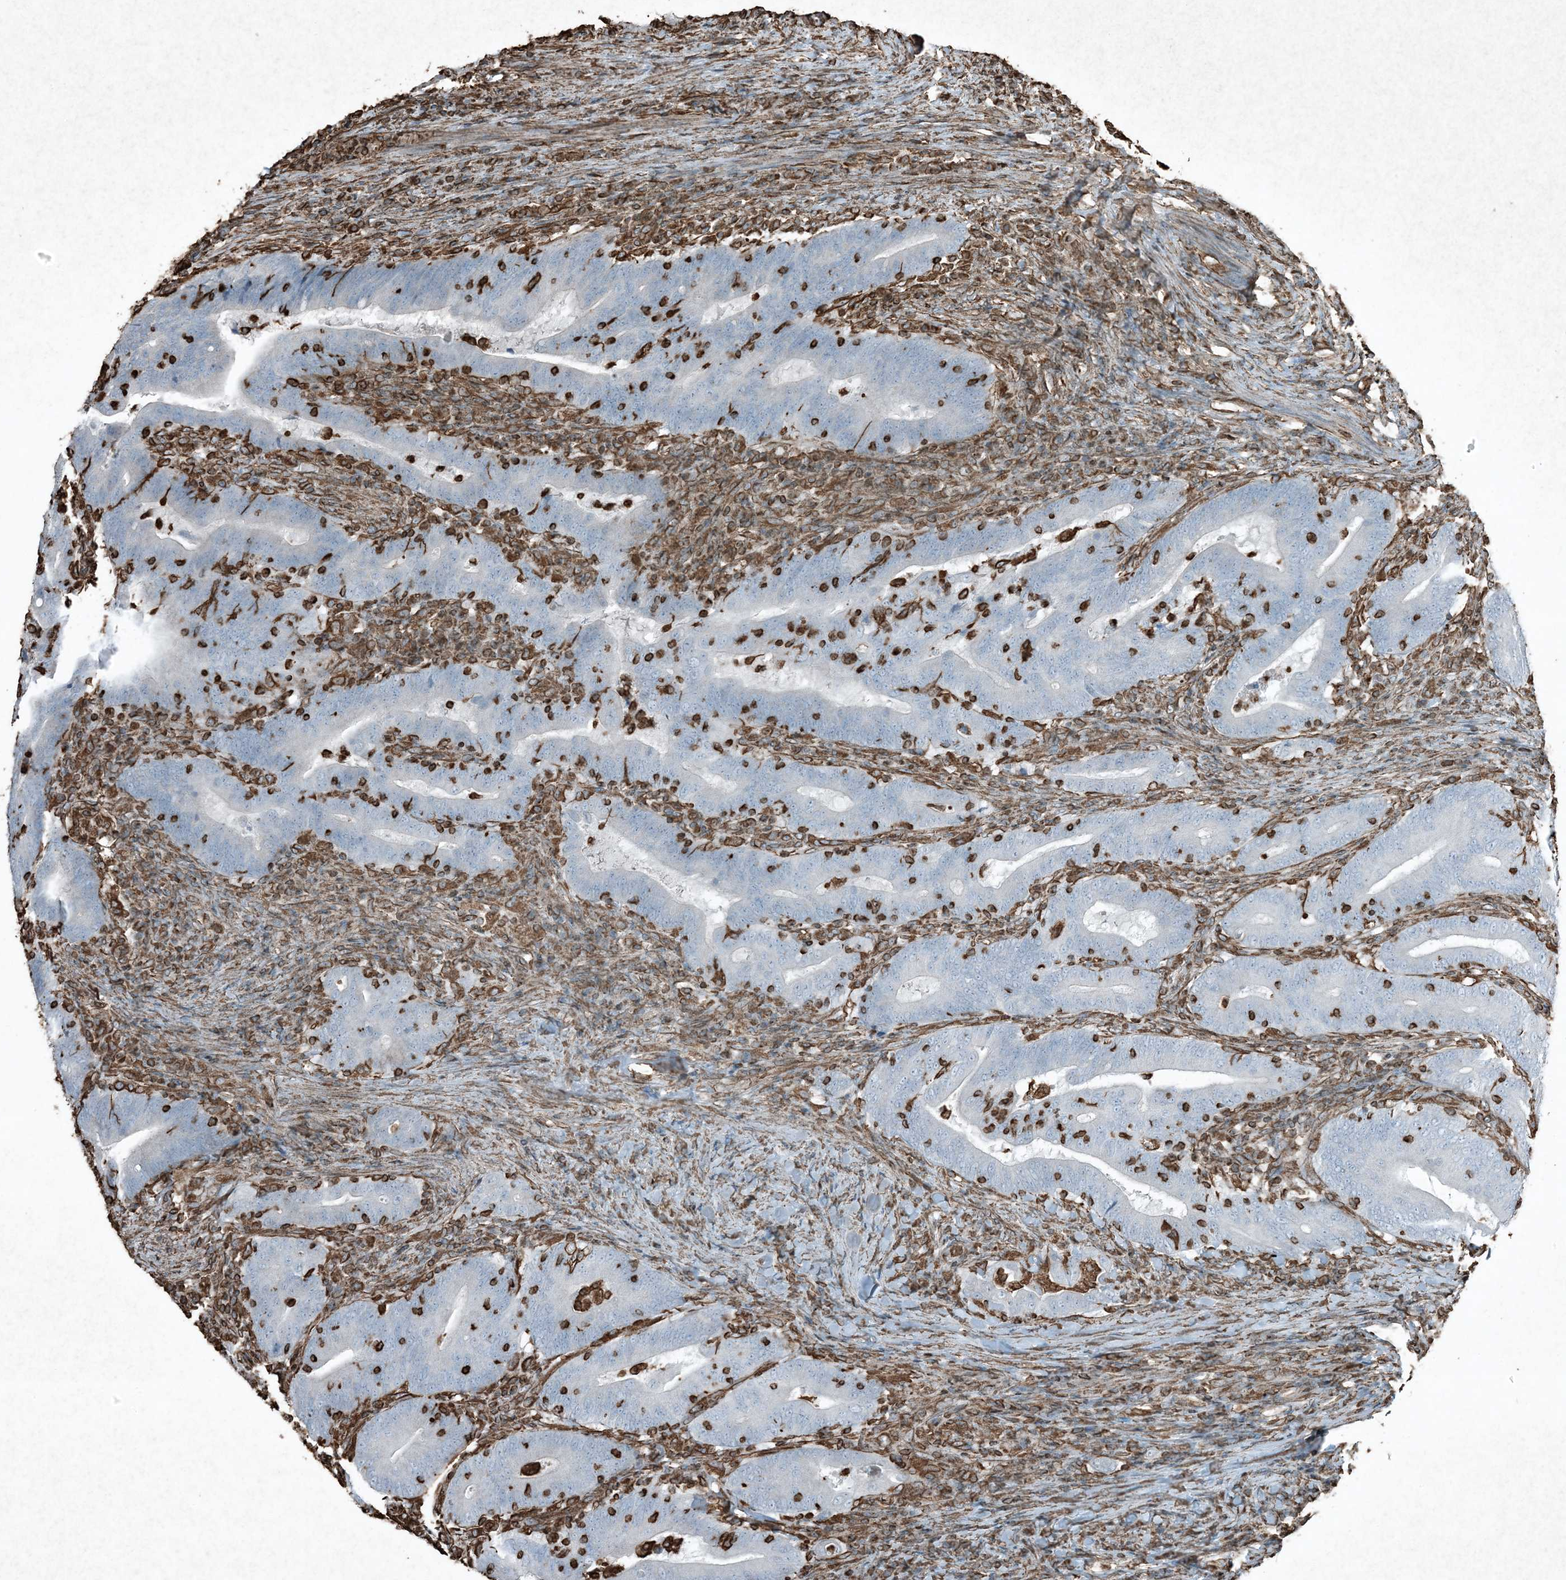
{"staining": {"intensity": "negative", "quantity": "none", "location": "none"}, "tissue": "colorectal cancer", "cell_type": "Tumor cells", "image_type": "cancer", "snomed": [{"axis": "morphology", "description": "Normal tissue, NOS"}, {"axis": "morphology", "description": "Adenocarcinoma, NOS"}, {"axis": "topography", "description": "Colon"}], "caption": "There is no significant staining in tumor cells of adenocarcinoma (colorectal).", "gene": "RYK", "patient": {"sex": "female", "age": 66}}